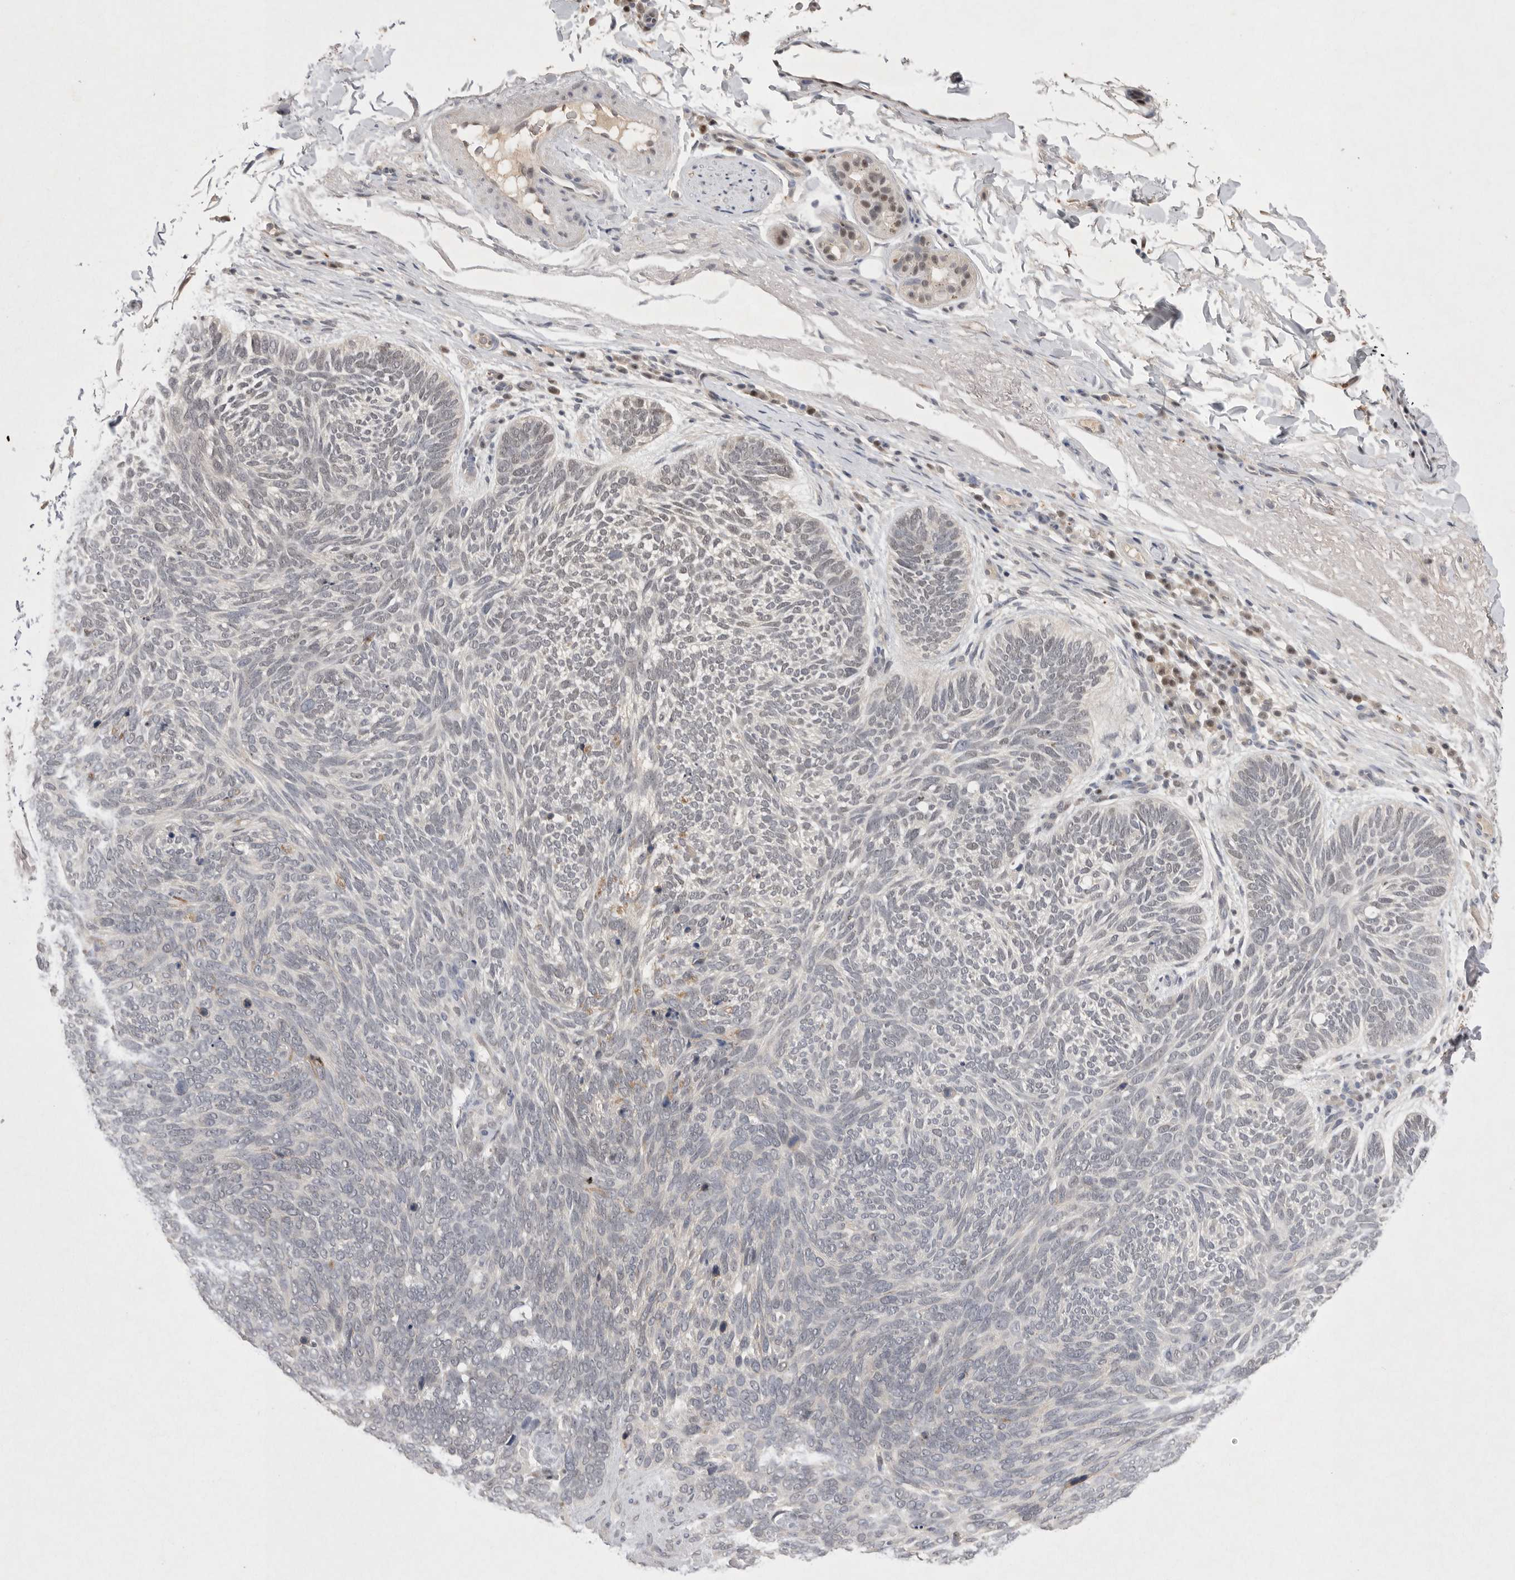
{"staining": {"intensity": "negative", "quantity": "none", "location": "none"}, "tissue": "skin cancer", "cell_type": "Tumor cells", "image_type": "cancer", "snomed": [{"axis": "morphology", "description": "Basal cell carcinoma"}, {"axis": "topography", "description": "Skin"}], "caption": "This histopathology image is of basal cell carcinoma (skin) stained with IHC to label a protein in brown with the nuclei are counter-stained blue. There is no expression in tumor cells.", "gene": "HUS1", "patient": {"sex": "female", "age": 85}}